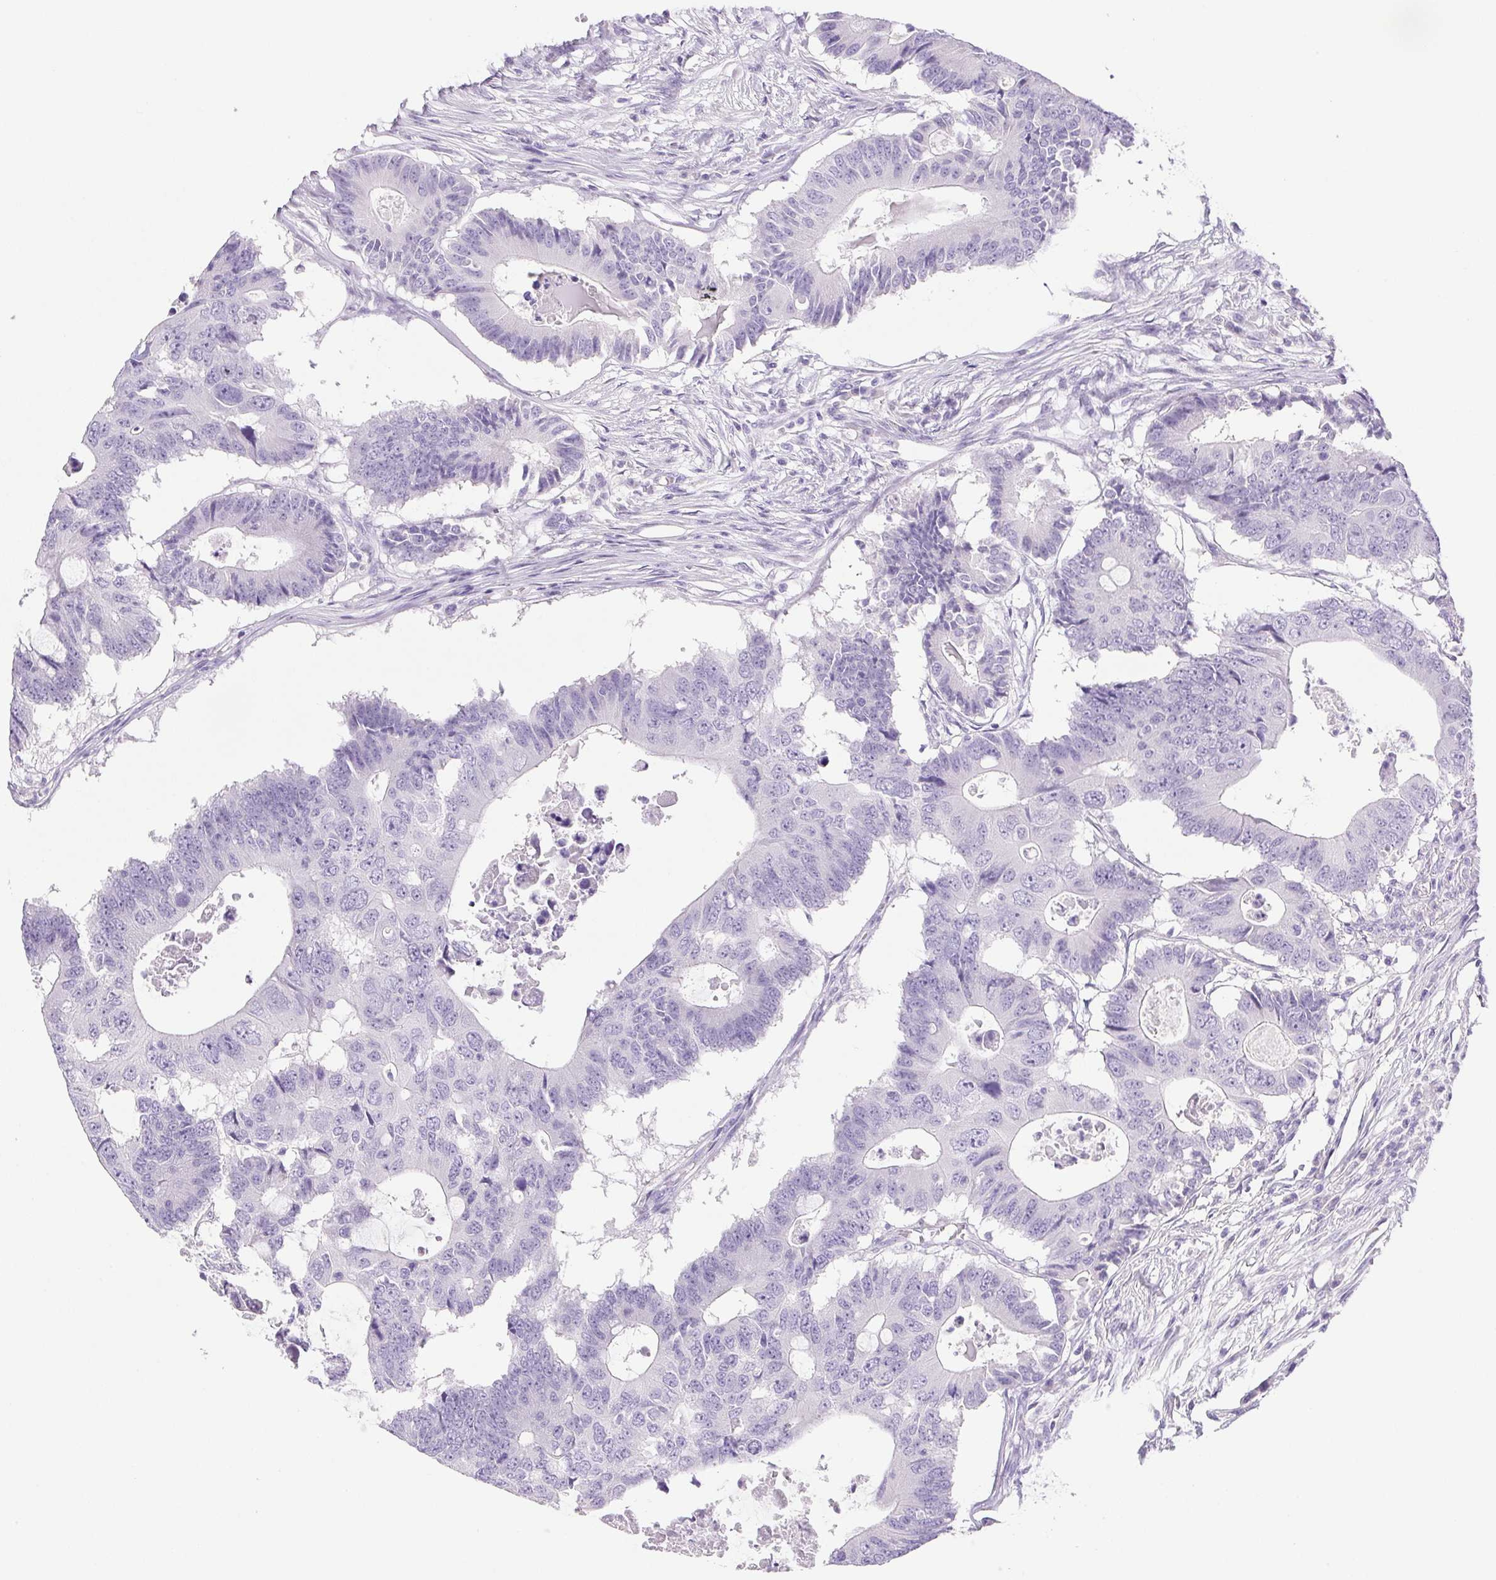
{"staining": {"intensity": "negative", "quantity": "none", "location": "none"}, "tissue": "colorectal cancer", "cell_type": "Tumor cells", "image_type": "cancer", "snomed": [{"axis": "morphology", "description": "Adenocarcinoma, NOS"}, {"axis": "topography", "description": "Colon"}], "caption": "IHC micrograph of neoplastic tissue: adenocarcinoma (colorectal) stained with DAB reveals no significant protein positivity in tumor cells.", "gene": "PAPPA2", "patient": {"sex": "male", "age": 71}}